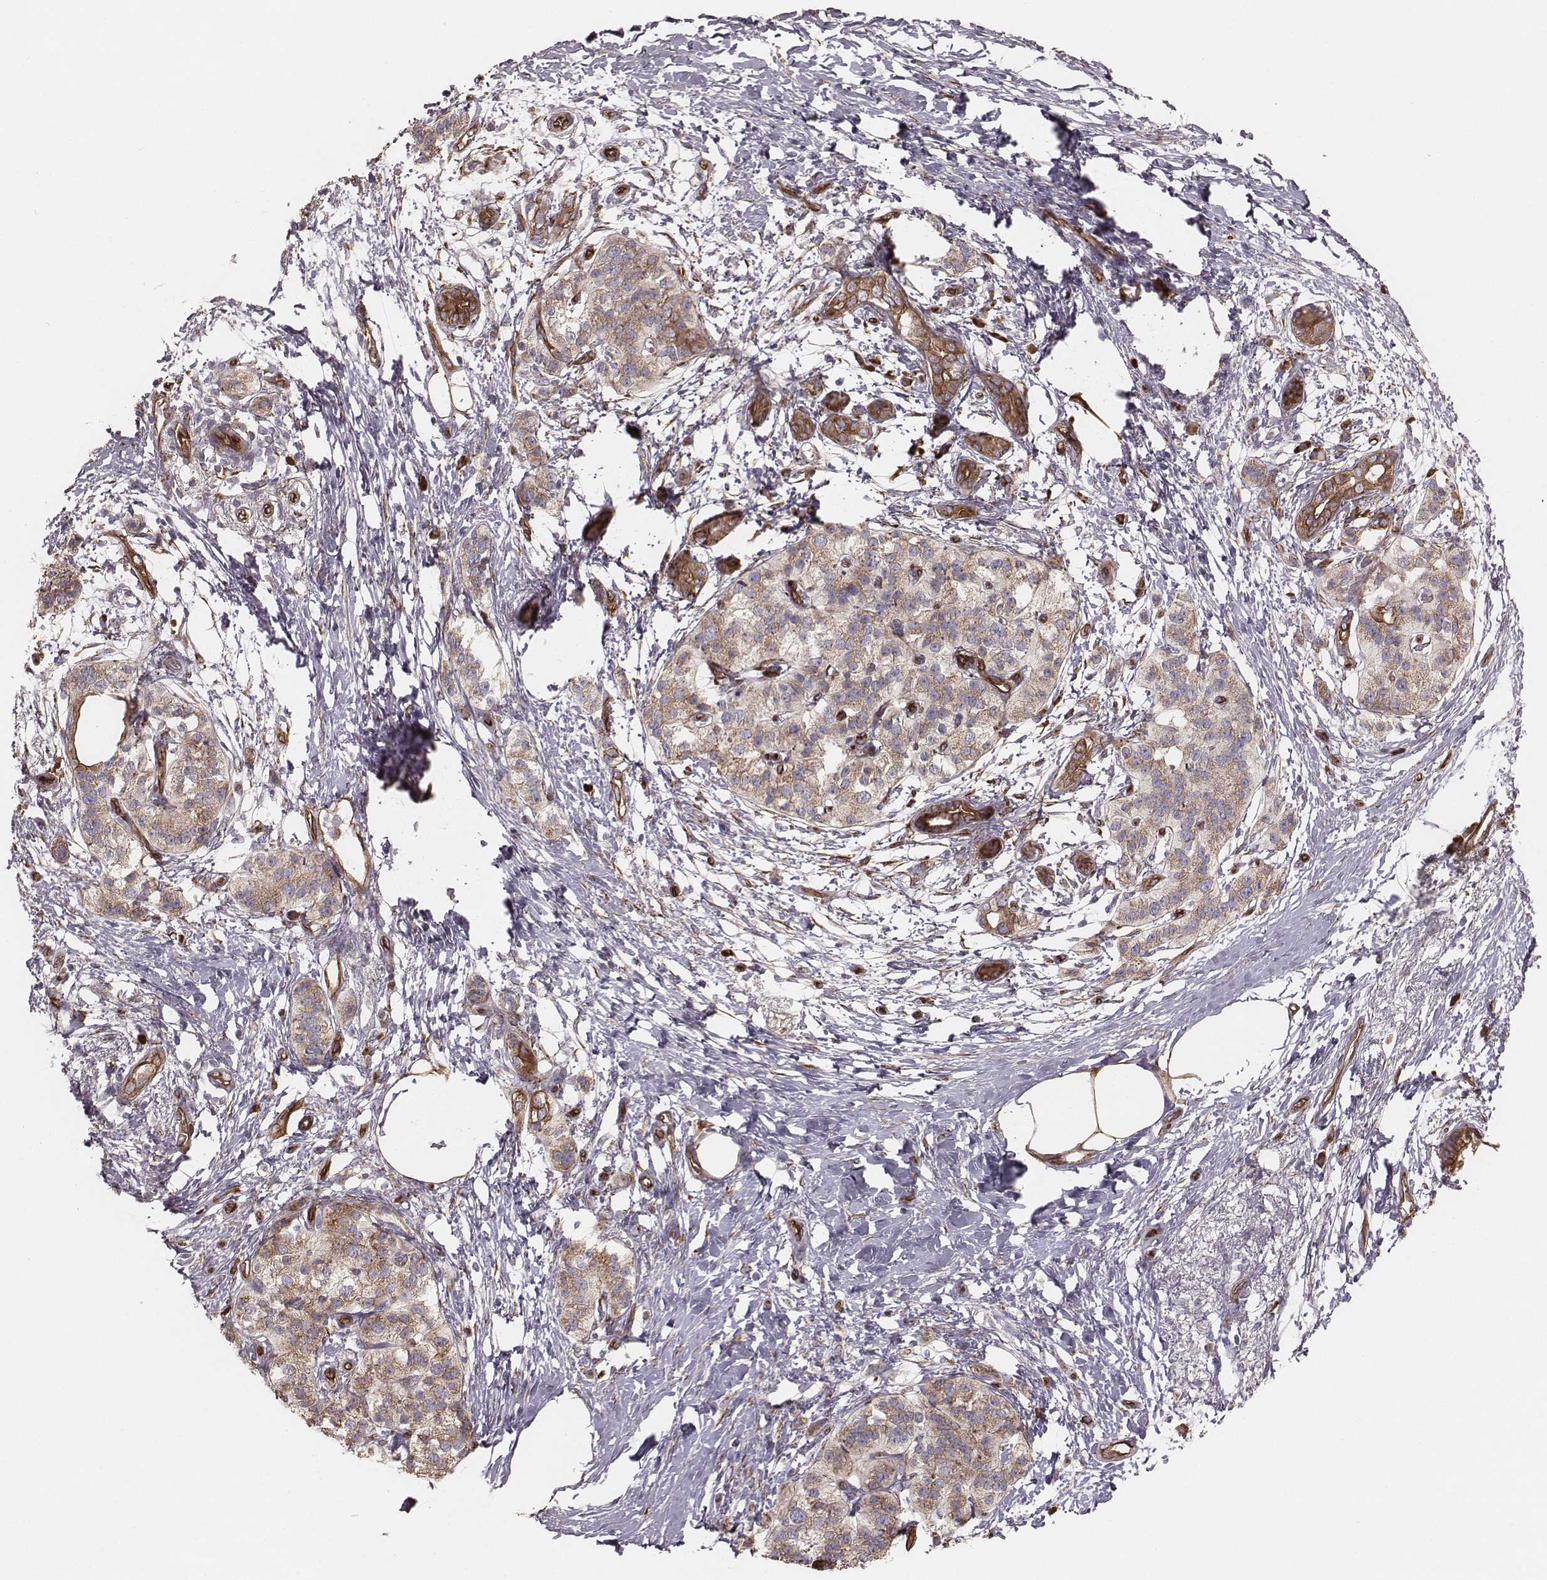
{"staining": {"intensity": "moderate", "quantity": ">75%", "location": "cytoplasmic/membranous"}, "tissue": "pancreatic cancer", "cell_type": "Tumor cells", "image_type": "cancer", "snomed": [{"axis": "morphology", "description": "Adenocarcinoma, NOS"}, {"axis": "topography", "description": "Pancreas"}], "caption": "Adenocarcinoma (pancreatic) stained for a protein (brown) exhibits moderate cytoplasmic/membranous positive expression in about >75% of tumor cells.", "gene": "PALMD", "patient": {"sex": "female", "age": 72}}